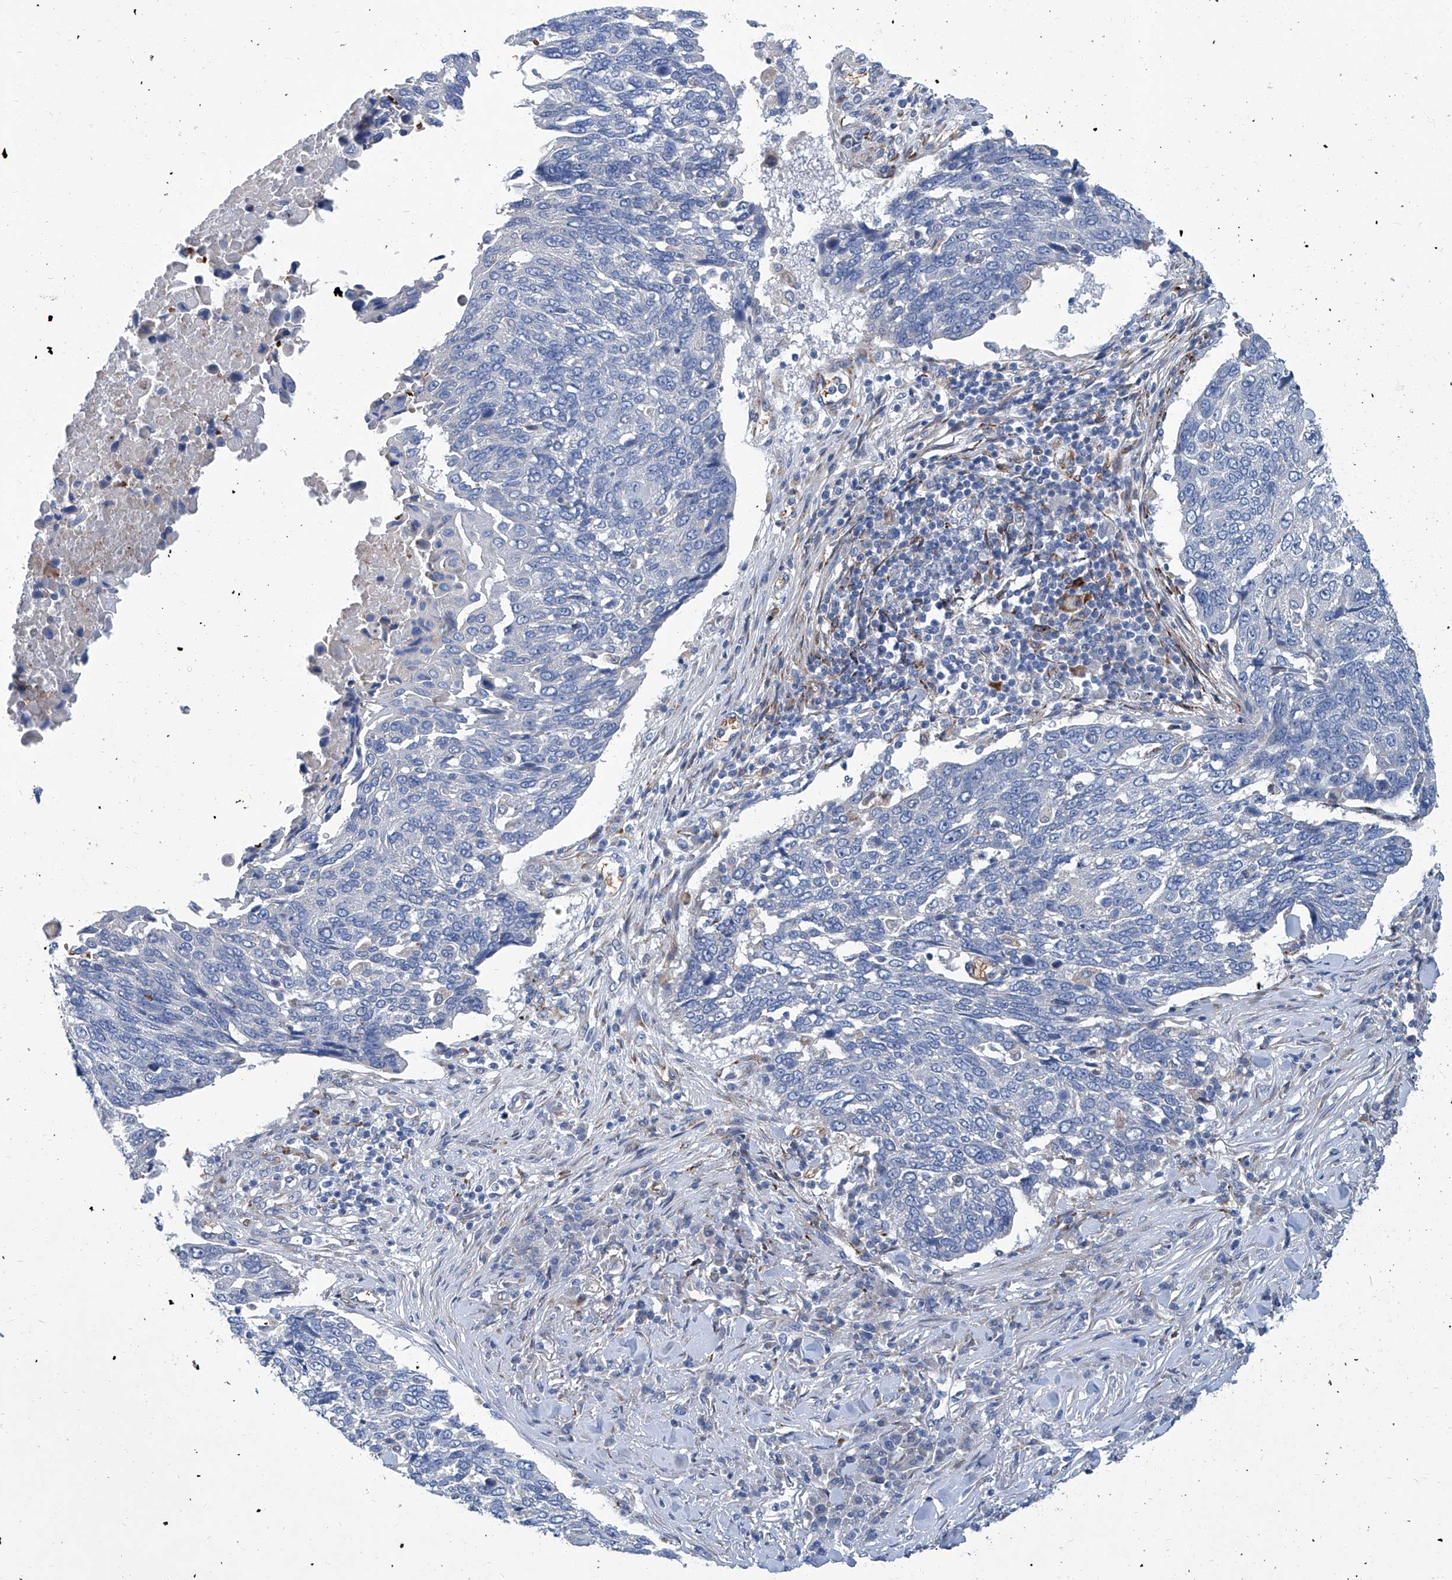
{"staining": {"intensity": "negative", "quantity": "none", "location": "none"}, "tissue": "lung cancer", "cell_type": "Tumor cells", "image_type": "cancer", "snomed": [{"axis": "morphology", "description": "Squamous cell carcinoma, NOS"}, {"axis": "topography", "description": "Lung"}], "caption": "Micrograph shows no significant protein positivity in tumor cells of lung squamous cell carcinoma.", "gene": "FPR2", "patient": {"sex": "male", "age": 66}}